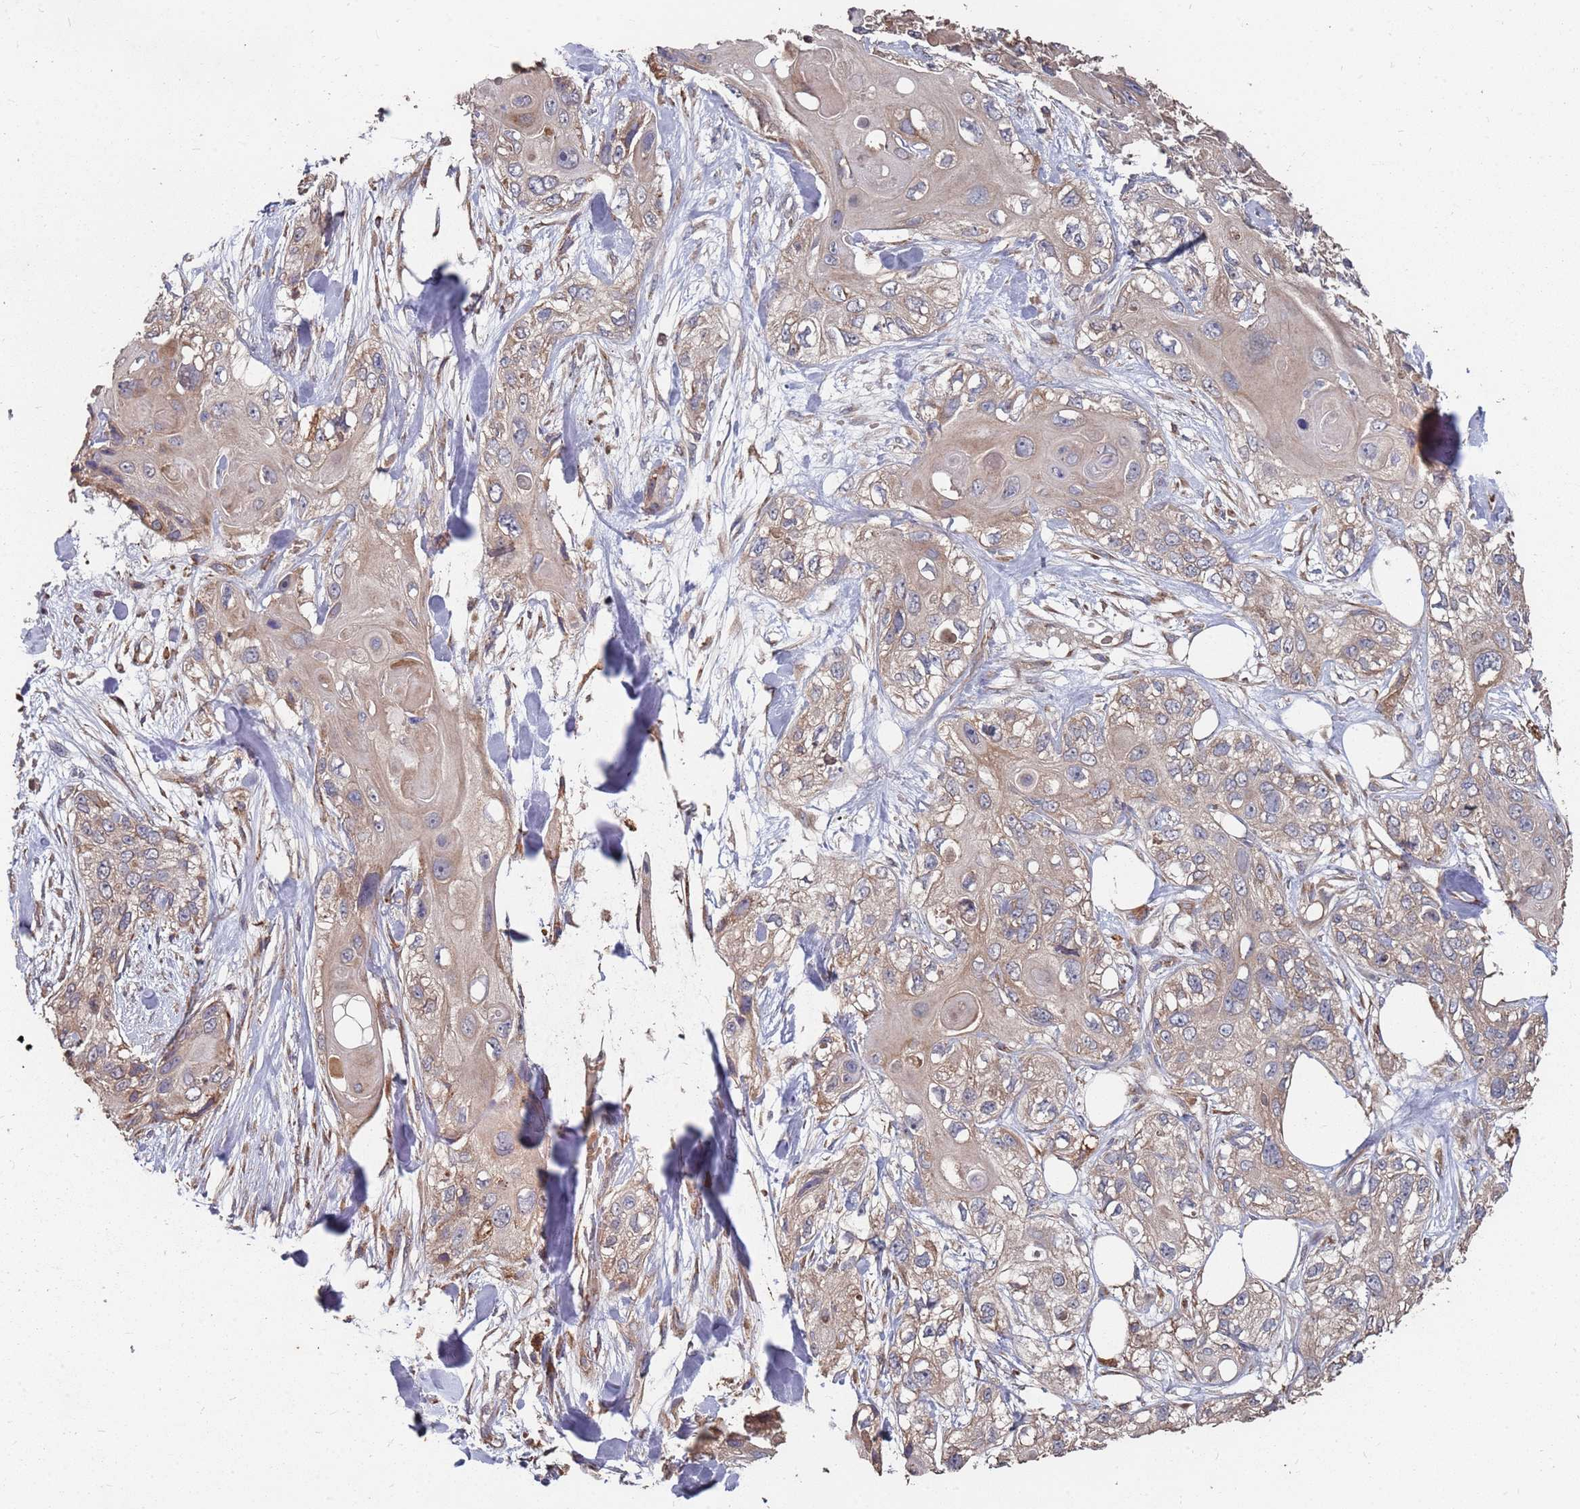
{"staining": {"intensity": "weak", "quantity": "25%-75%", "location": "cytoplasmic/membranous"}, "tissue": "skin cancer", "cell_type": "Tumor cells", "image_type": "cancer", "snomed": [{"axis": "morphology", "description": "Normal tissue, NOS"}, {"axis": "morphology", "description": "Squamous cell carcinoma, NOS"}, {"axis": "topography", "description": "Skin"}], "caption": "This is a histology image of IHC staining of squamous cell carcinoma (skin), which shows weak positivity in the cytoplasmic/membranous of tumor cells.", "gene": "ATG5", "patient": {"sex": "male", "age": 72}}